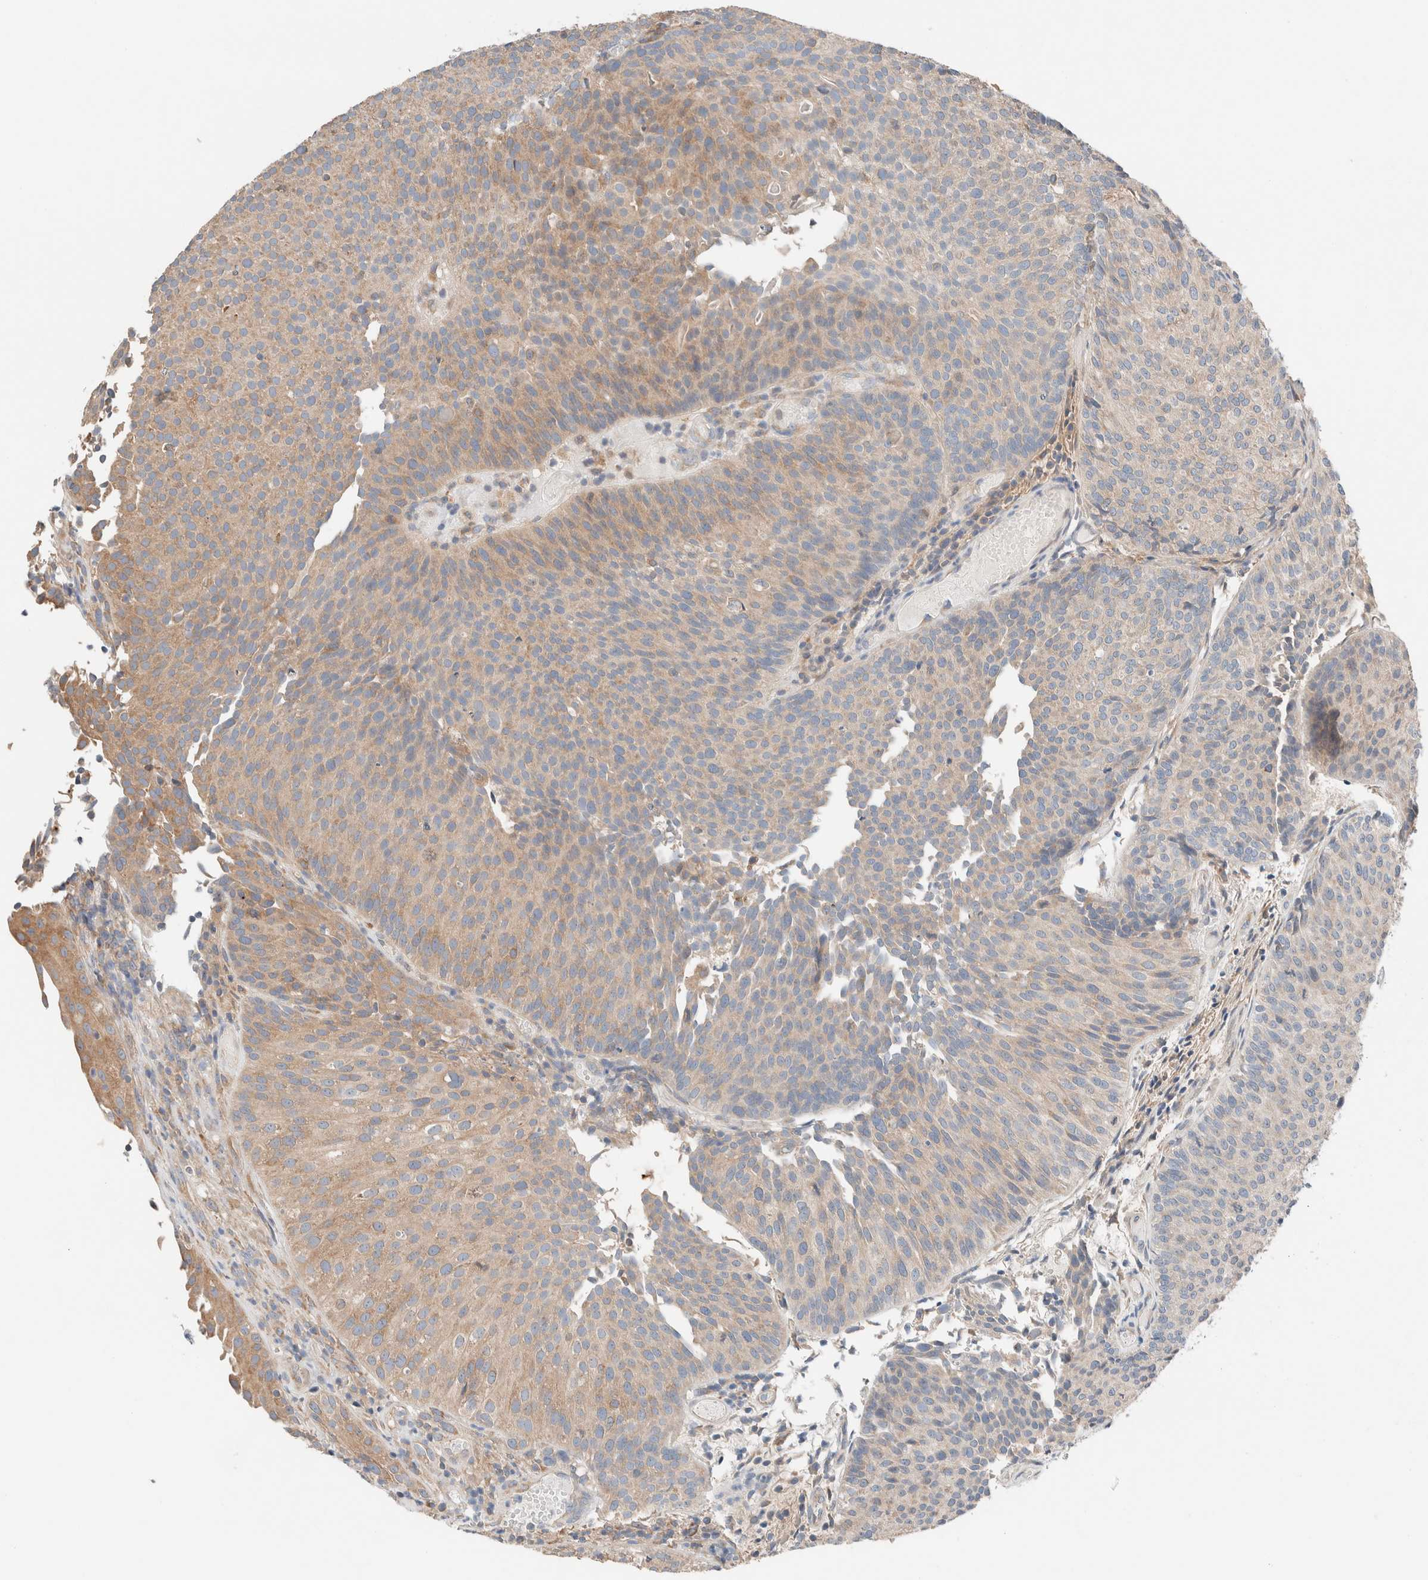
{"staining": {"intensity": "weak", "quantity": ">75%", "location": "cytoplasmic/membranous"}, "tissue": "urothelial cancer", "cell_type": "Tumor cells", "image_type": "cancer", "snomed": [{"axis": "morphology", "description": "Urothelial carcinoma, Low grade"}, {"axis": "topography", "description": "Urinary bladder"}], "caption": "There is low levels of weak cytoplasmic/membranous staining in tumor cells of urothelial cancer, as demonstrated by immunohistochemical staining (brown color).", "gene": "PCM1", "patient": {"sex": "male", "age": 86}}